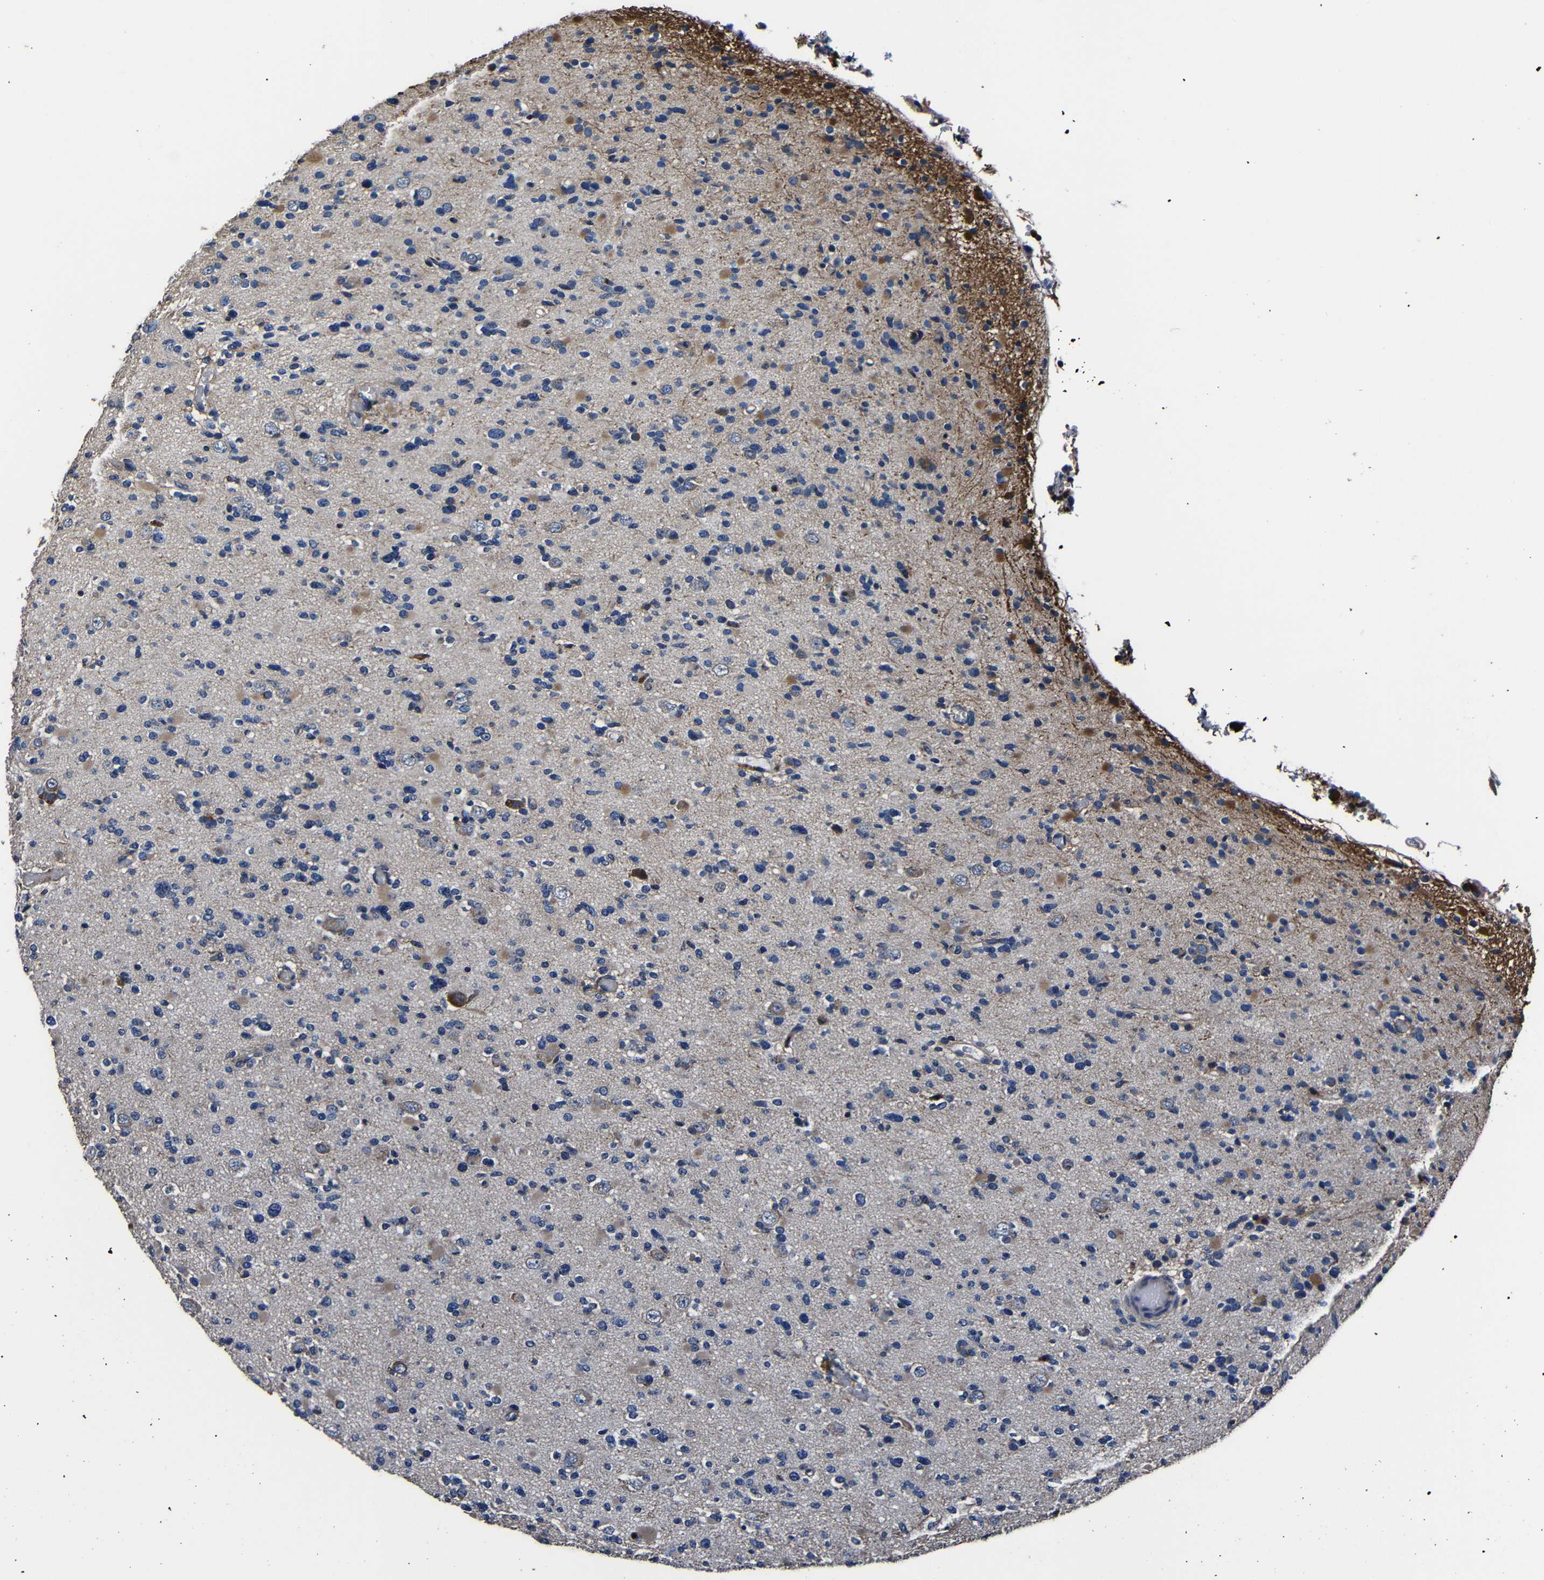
{"staining": {"intensity": "weak", "quantity": "<25%", "location": "cytoplasmic/membranous"}, "tissue": "glioma", "cell_type": "Tumor cells", "image_type": "cancer", "snomed": [{"axis": "morphology", "description": "Glioma, malignant, Low grade"}, {"axis": "topography", "description": "Brain"}], "caption": "Glioma stained for a protein using immunohistochemistry shows no positivity tumor cells.", "gene": "SCN9A", "patient": {"sex": "female", "age": 22}}